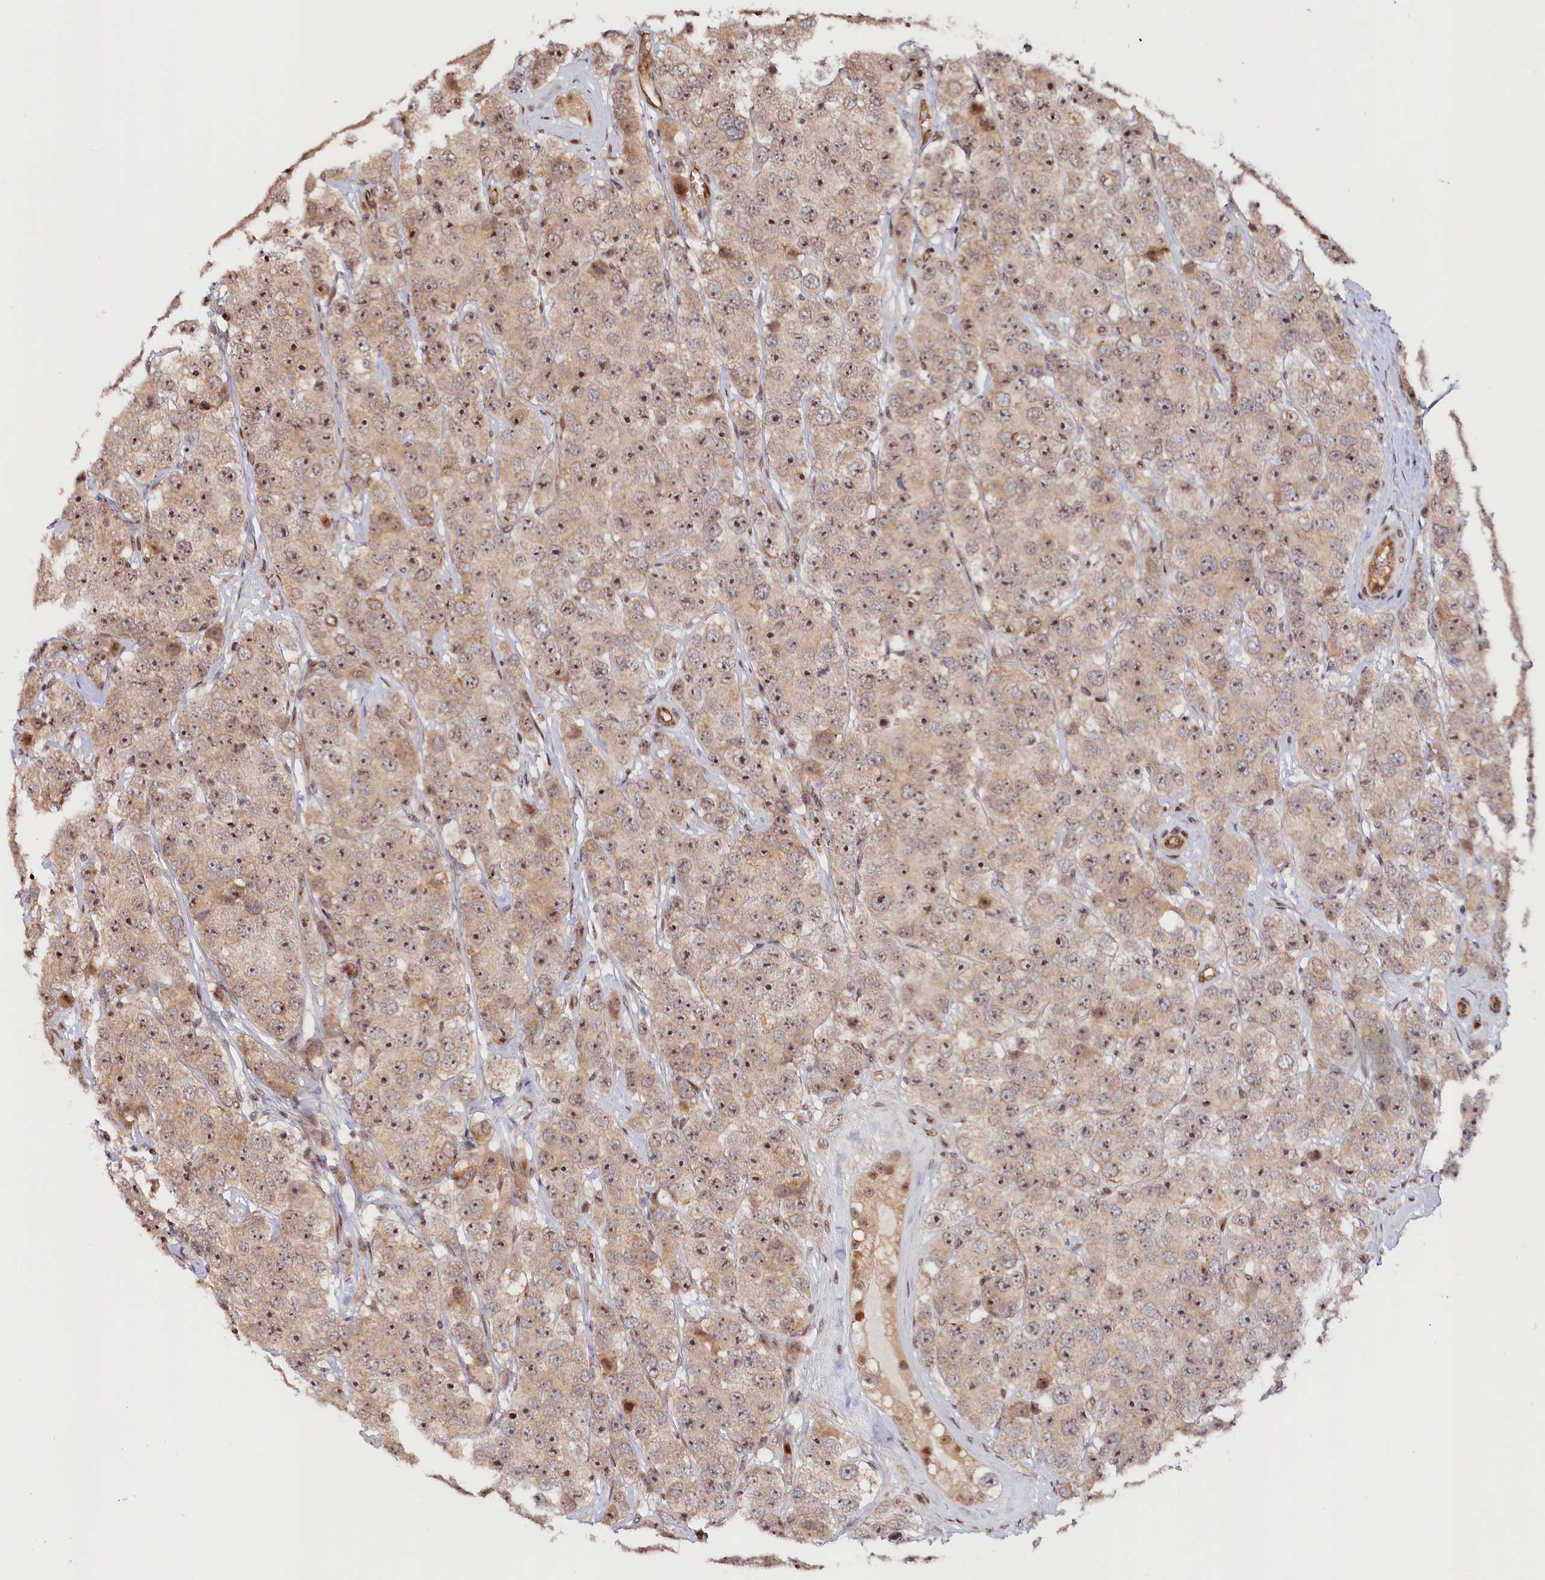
{"staining": {"intensity": "moderate", "quantity": "25%-75%", "location": "nuclear"}, "tissue": "testis cancer", "cell_type": "Tumor cells", "image_type": "cancer", "snomed": [{"axis": "morphology", "description": "Seminoma, NOS"}, {"axis": "topography", "description": "Testis"}], "caption": "Moderate nuclear staining for a protein is seen in approximately 25%-75% of tumor cells of testis cancer using immunohistochemistry (IHC).", "gene": "ANKRD24", "patient": {"sex": "male", "age": 28}}